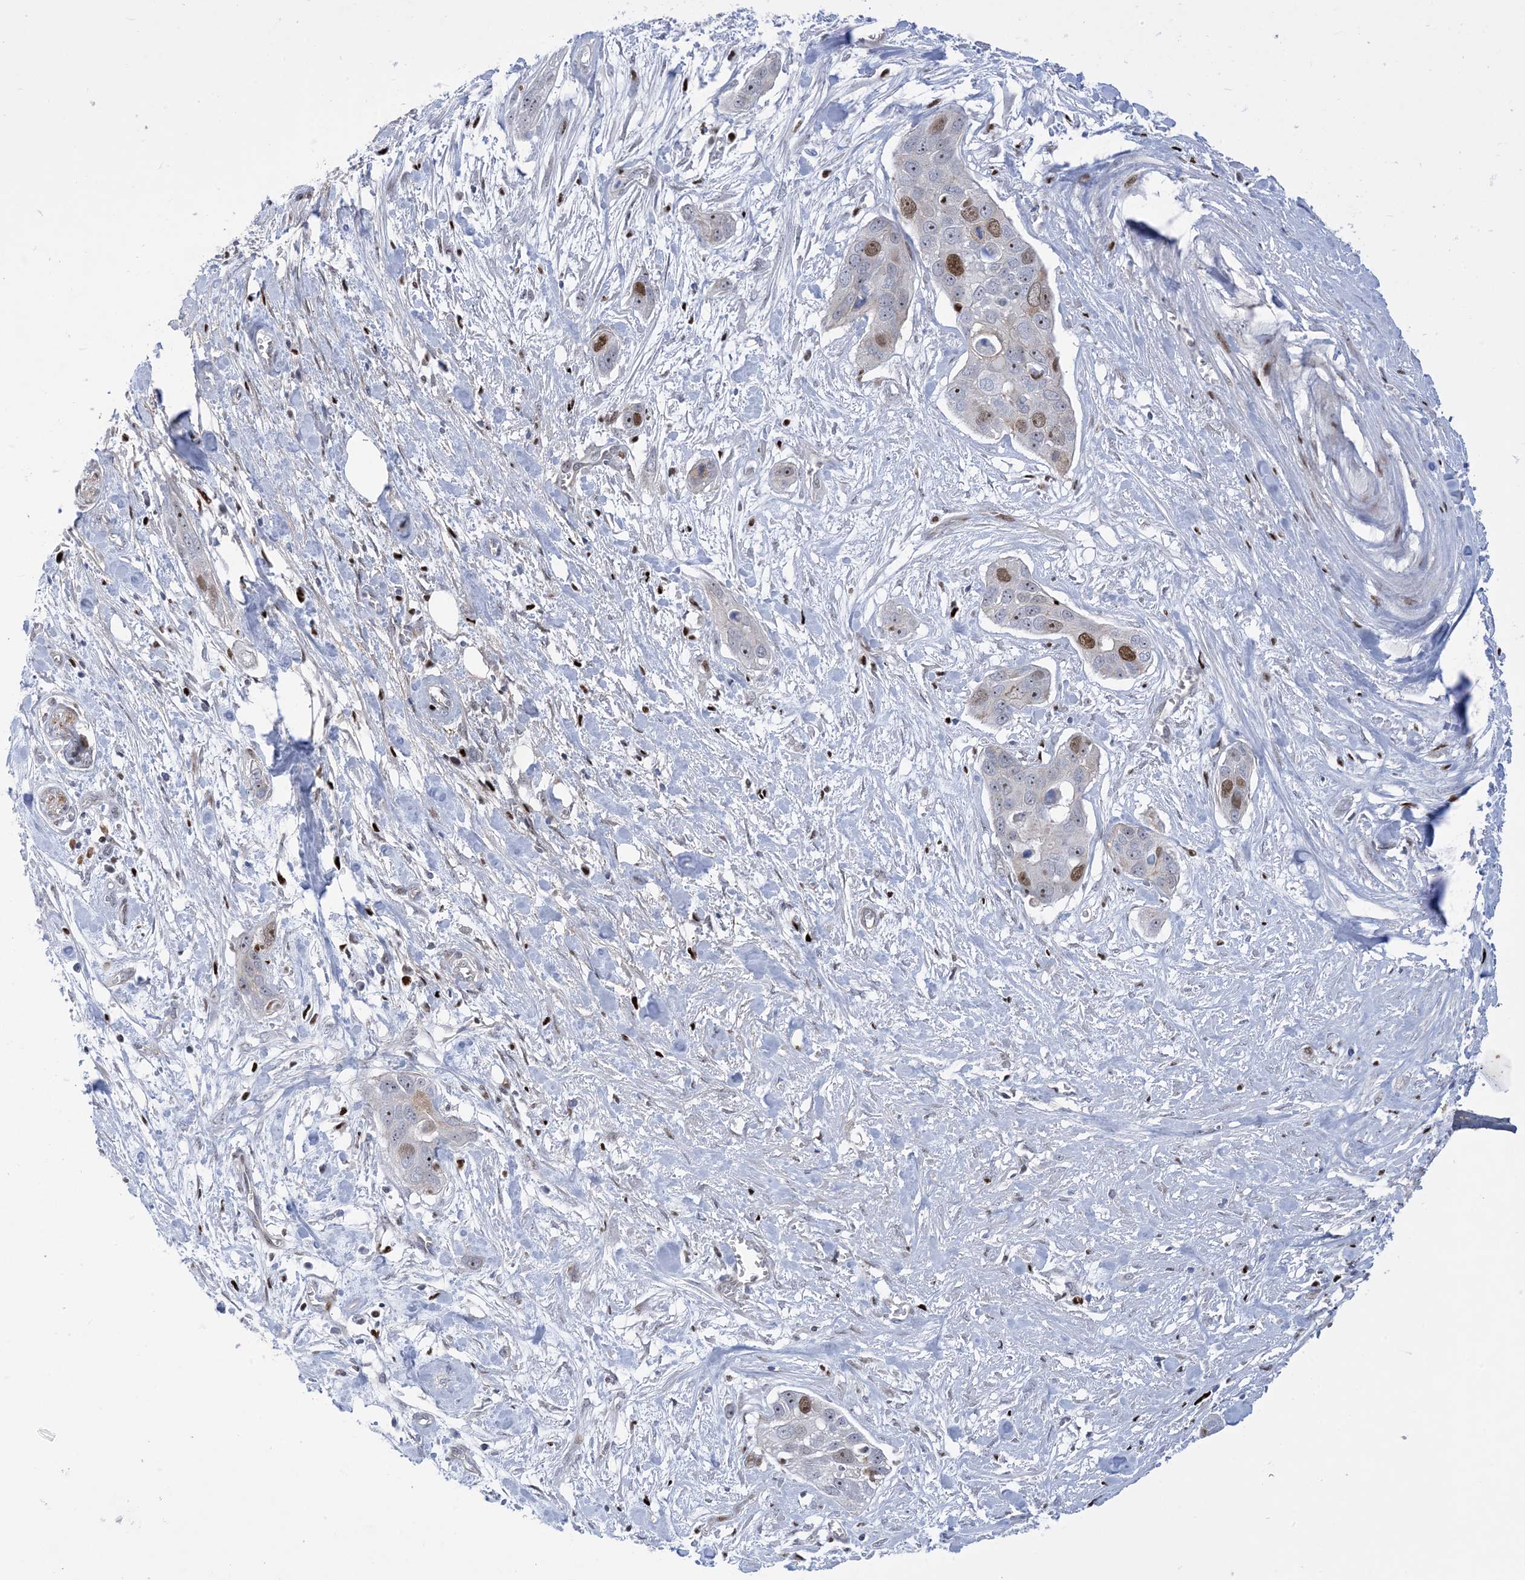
{"staining": {"intensity": "strong", "quantity": "<25%", "location": "nuclear"}, "tissue": "pancreatic cancer", "cell_type": "Tumor cells", "image_type": "cancer", "snomed": [{"axis": "morphology", "description": "Adenocarcinoma, NOS"}, {"axis": "topography", "description": "Pancreas"}], "caption": "This is an image of immunohistochemistry (IHC) staining of pancreatic cancer, which shows strong expression in the nuclear of tumor cells.", "gene": "MARS2", "patient": {"sex": "female", "age": 60}}